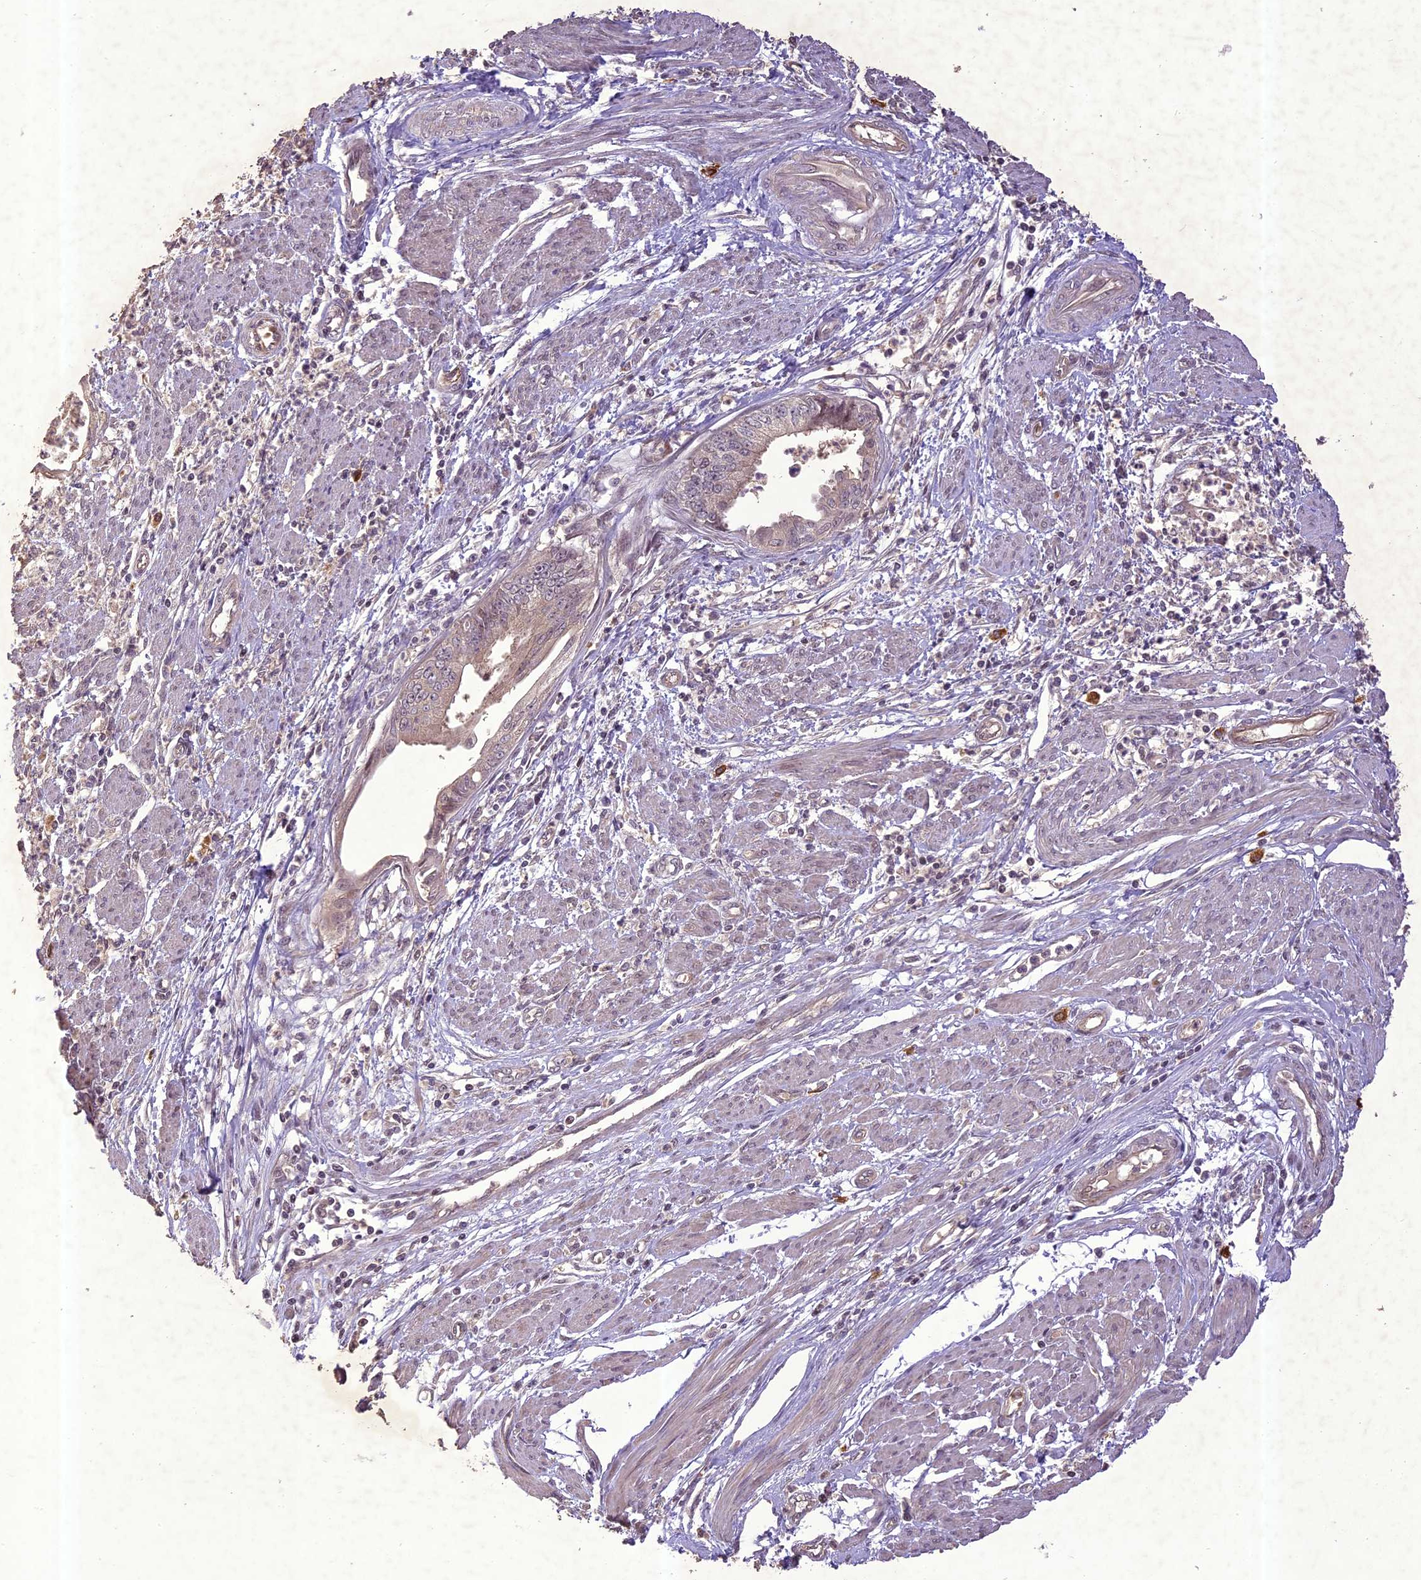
{"staining": {"intensity": "negative", "quantity": "none", "location": "none"}, "tissue": "endometrial cancer", "cell_type": "Tumor cells", "image_type": "cancer", "snomed": [{"axis": "morphology", "description": "Adenocarcinoma, NOS"}, {"axis": "topography", "description": "Endometrium"}], "caption": "Tumor cells show no significant positivity in endometrial cancer (adenocarcinoma).", "gene": "TIGD7", "patient": {"sex": "female", "age": 73}}